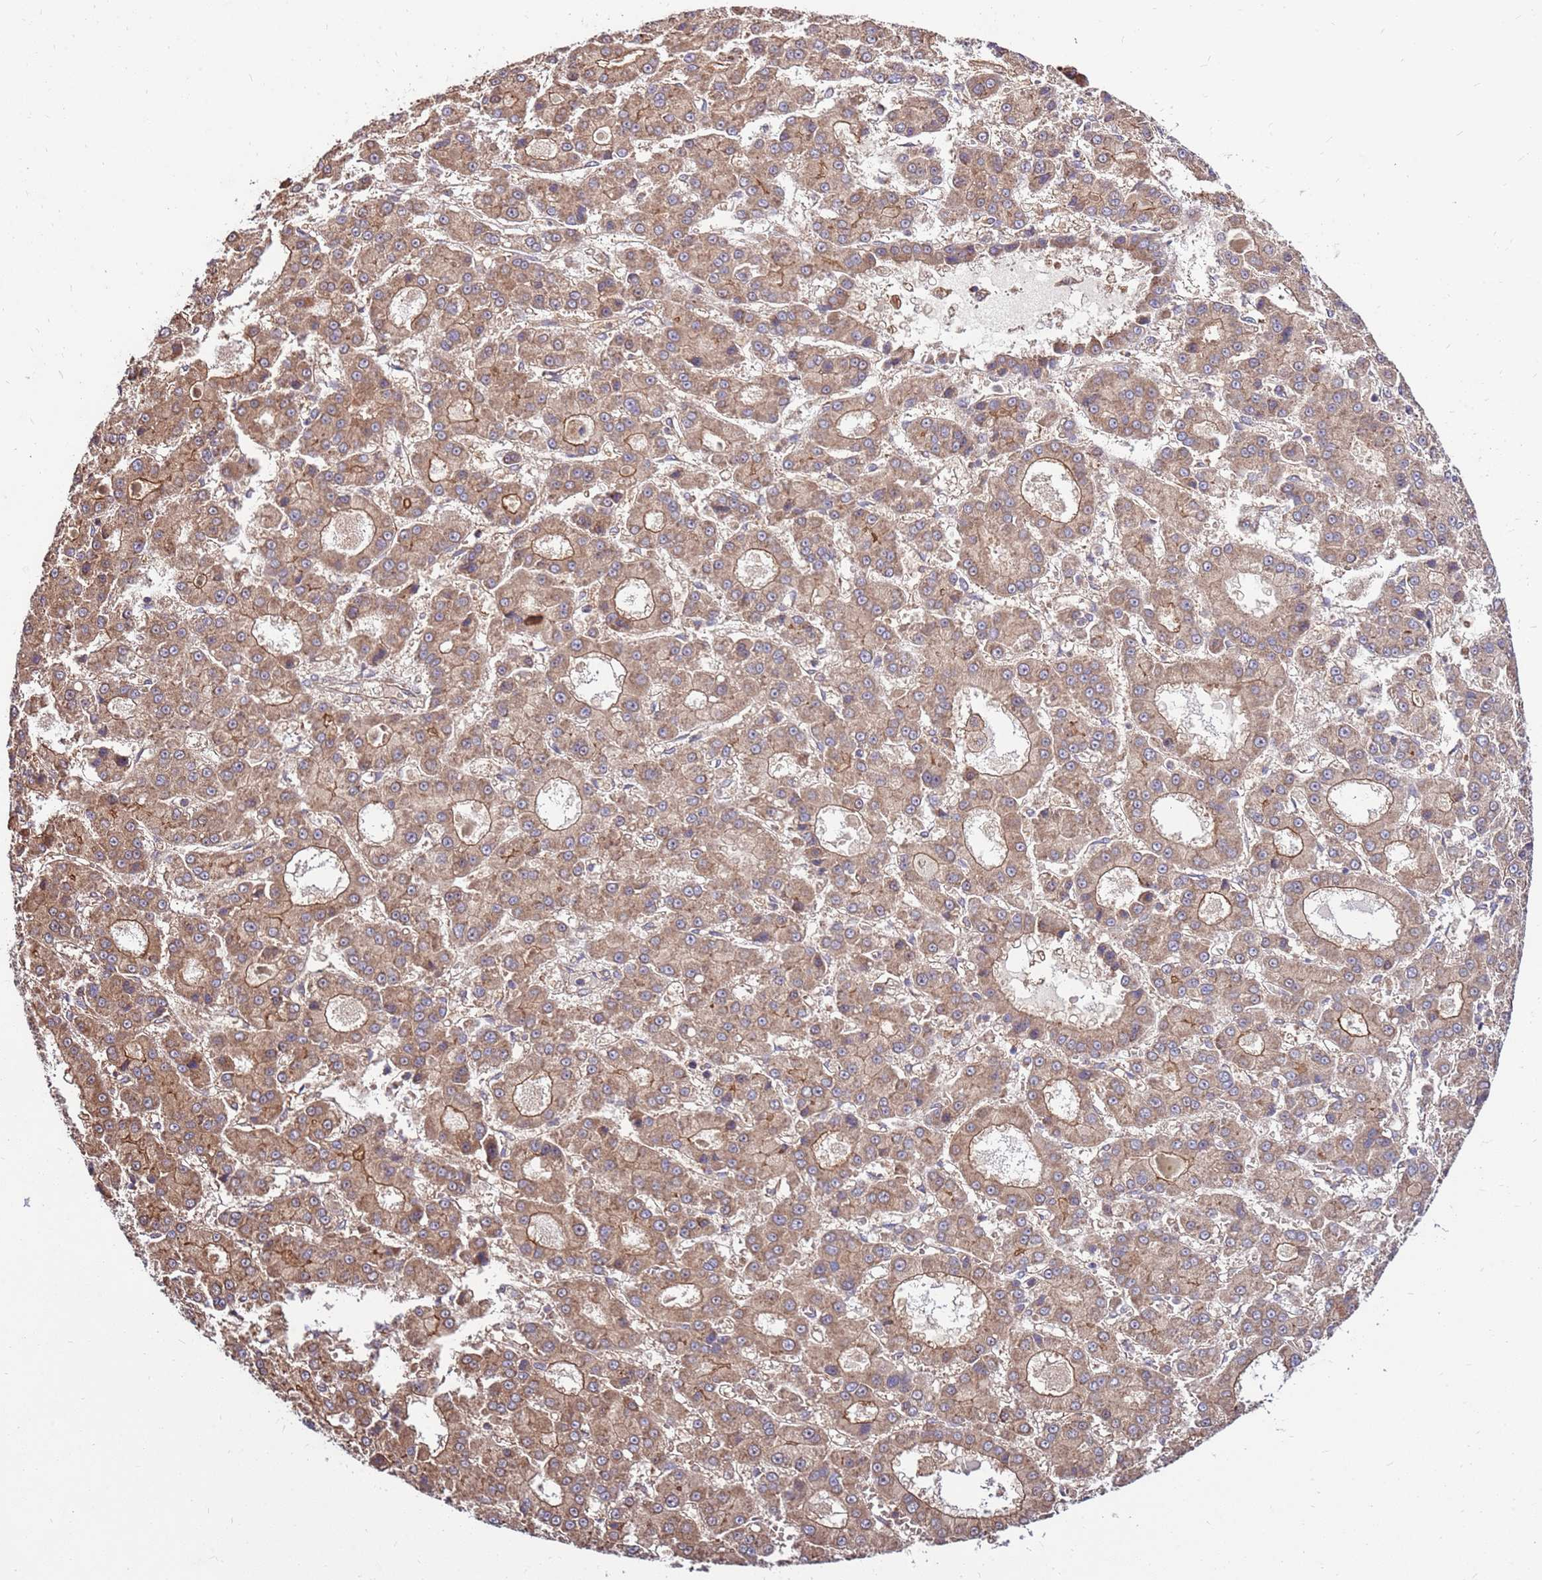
{"staining": {"intensity": "moderate", "quantity": ">75%", "location": "cytoplasmic/membranous"}, "tissue": "liver cancer", "cell_type": "Tumor cells", "image_type": "cancer", "snomed": [{"axis": "morphology", "description": "Carcinoma, Hepatocellular, NOS"}, {"axis": "topography", "description": "Liver"}], "caption": "Immunohistochemical staining of hepatocellular carcinoma (liver) demonstrates moderate cytoplasmic/membranous protein expression in approximately >75% of tumor cells.", "gene": "SLC44A5", "patient": {"sex": "male", "age": 70}}